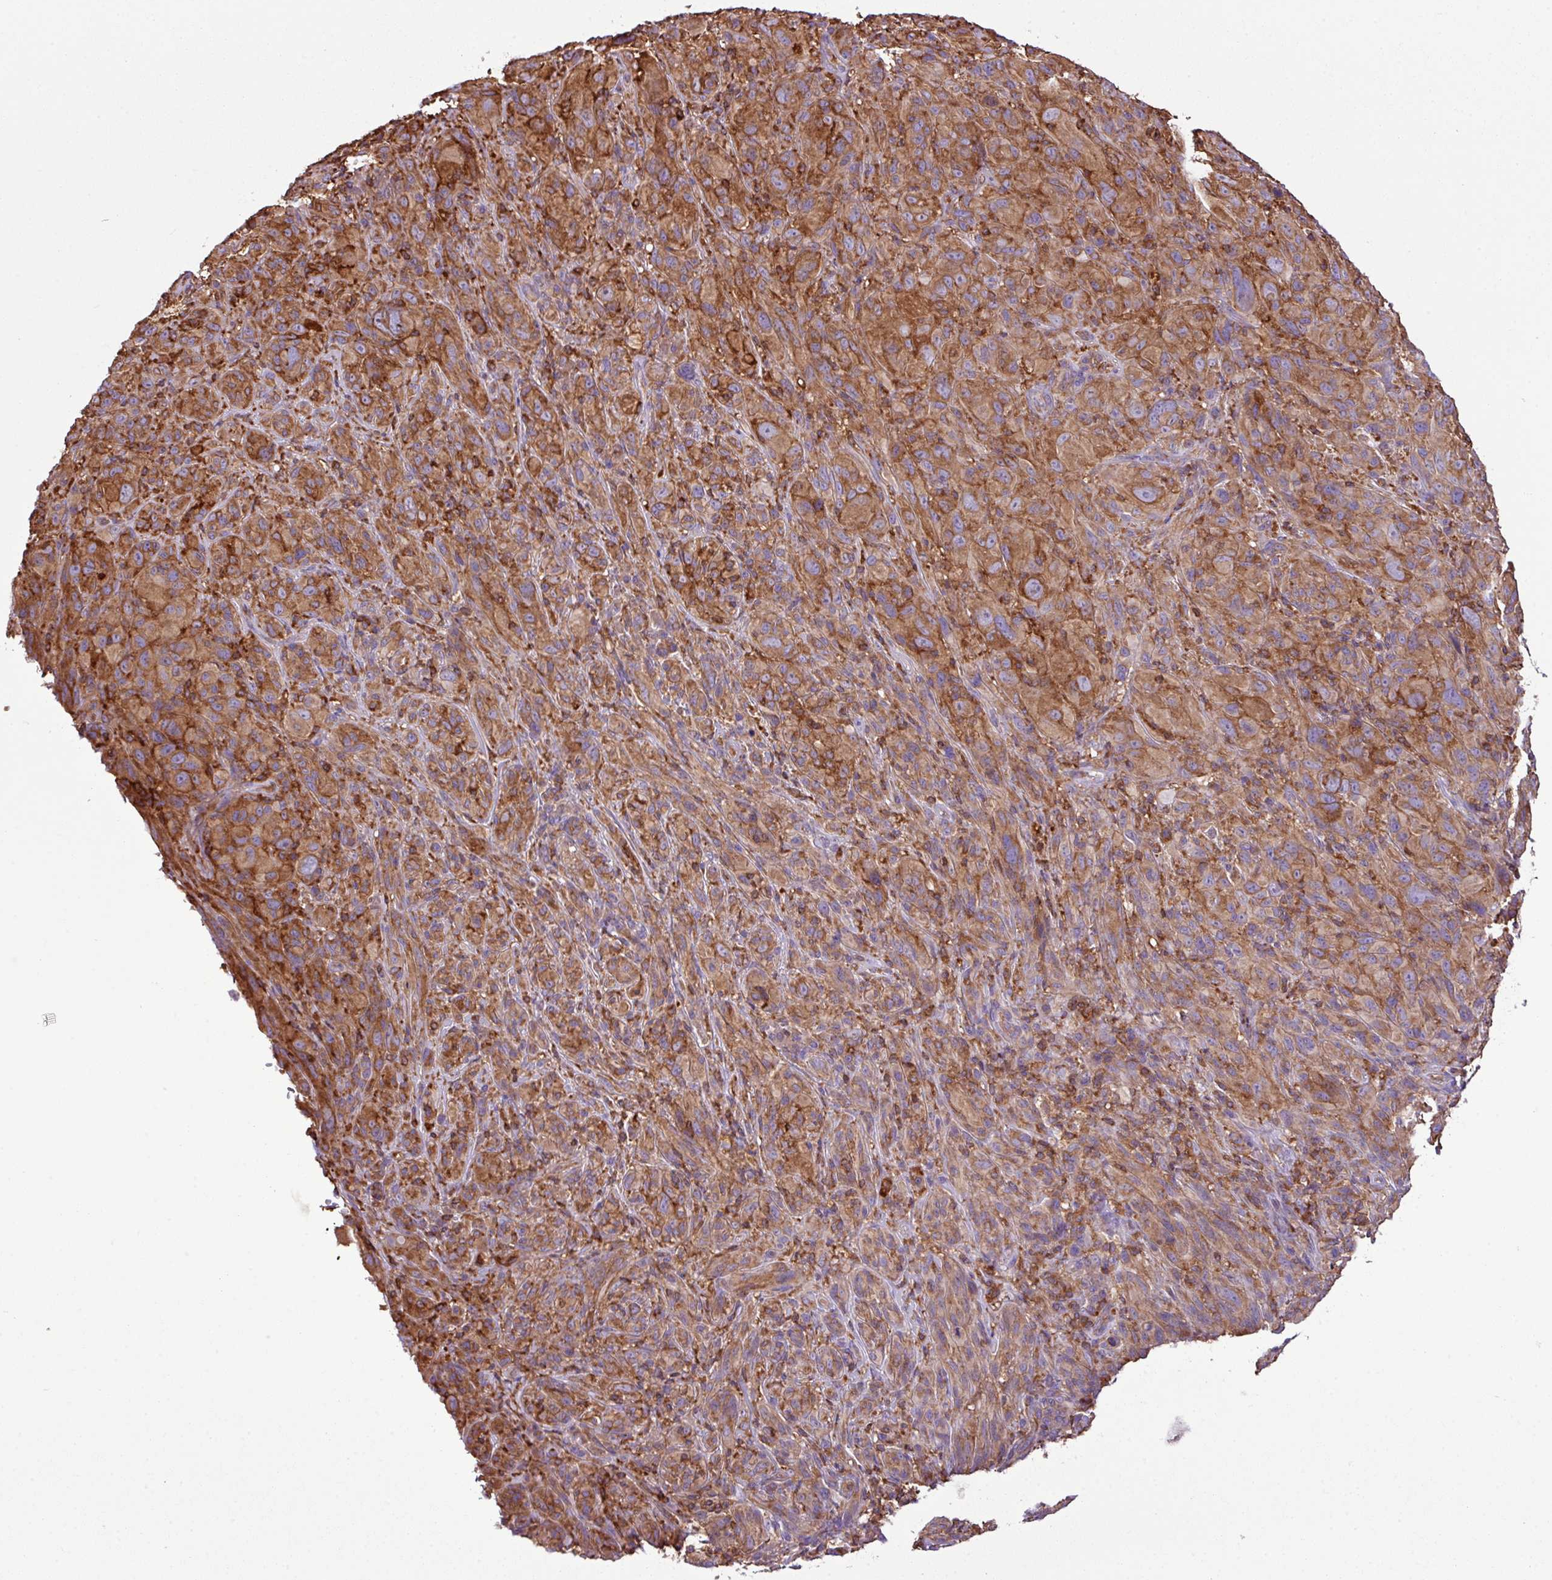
{"staining": {"intensity": "strong", "quantity": ">75%", "location": "cytoplasmic/membranous"}, "tissue": "melanoma", "cell_type": "Tumor cells", "image_type": "cancer", "snomed": [{"axis": "morphology", "description": "Malignant melanoma, NOS"}, {"axis": "topography", "description": "Skin of head"}], "caption": "A high-resolution histopathology image shows immunohistochemistry staining of melanoma, which exhibits strong cytoplasmic/membranous expression in about >75% of tumor cells. (DAB IHC with brightfield microscopy, high magnification).", "gene": "PGAP6", "patient": {"sex": "male", "age": 96}}